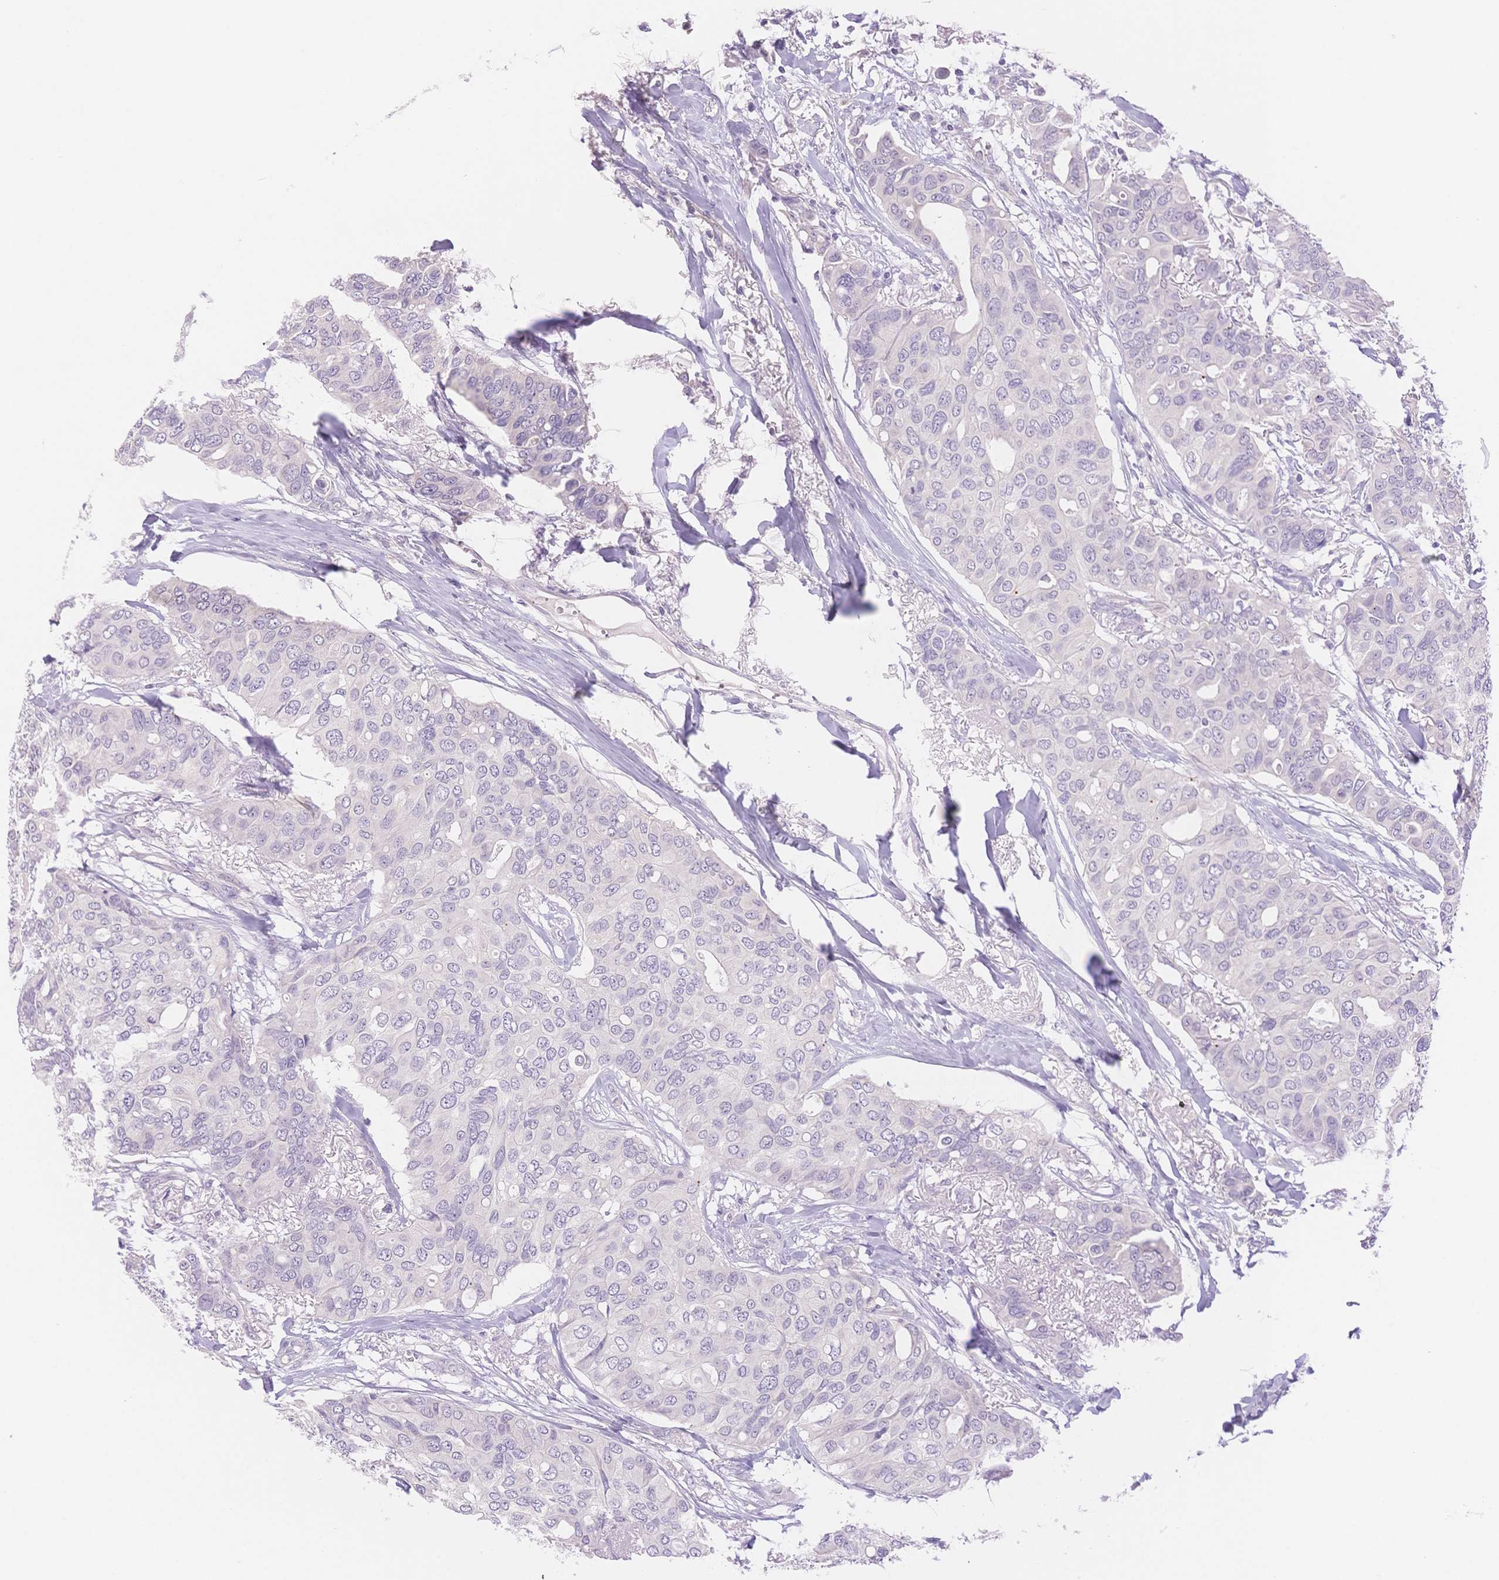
{"staining": {"intensity": "negative", "quantity": "none", "location": "none"}, "tissue": "breast cancer", "cell_type": "Tumor cells", "image_type": "cancer", "snomed": [{"axis": "morphology", "description": "Duct carcinoma"}, {"axis": "topography", "description": "Breast"}], "caption": "A high-resolution photomicrograph shows immunohistochemistry (IHC) staining of breast cancer (infiltrating ductal carcinoma), which shows no significant expression in tumor cells.", "gene": "MYOM1", "patient": {"sex": "female", "age": 54}}